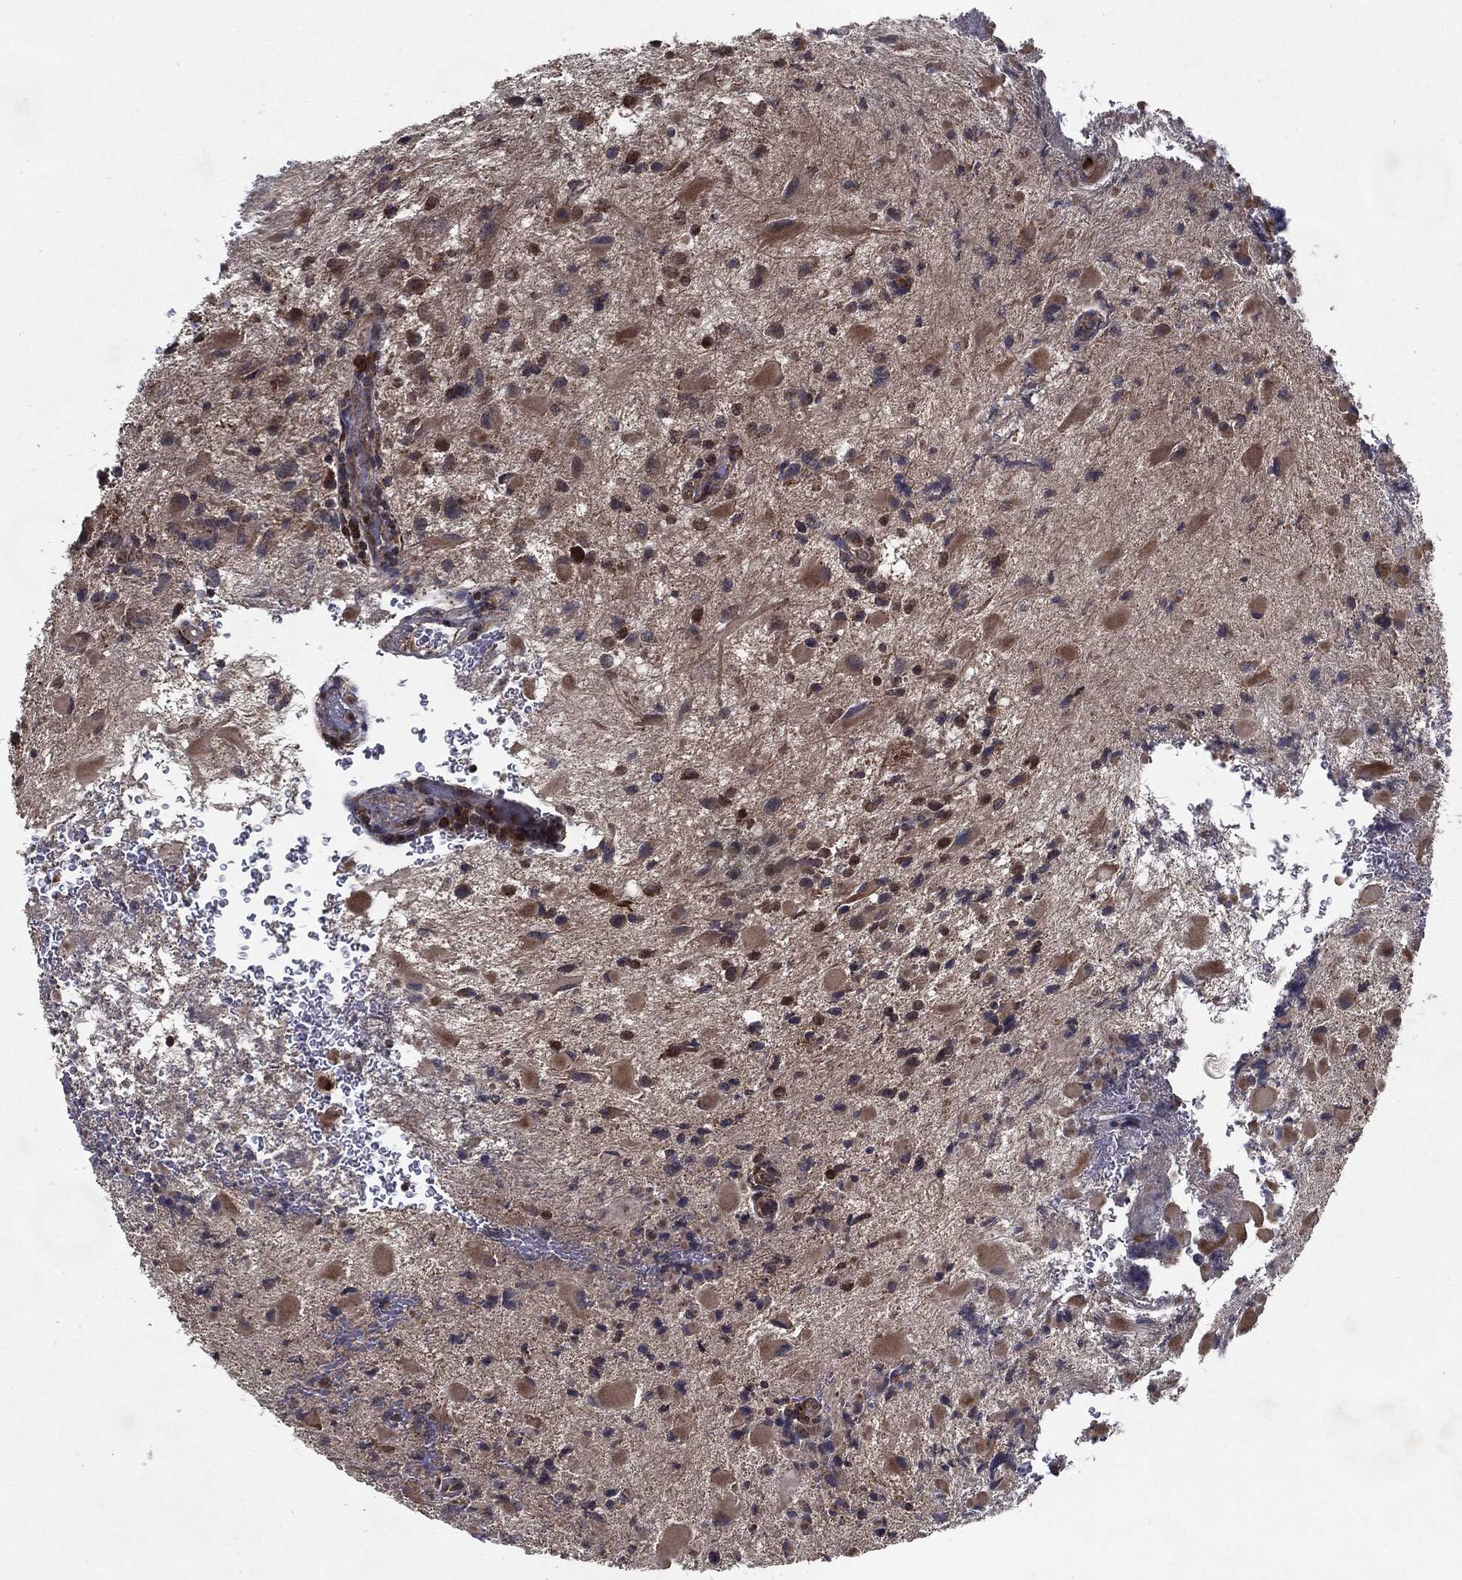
{"staining": {"intensity": "moderate", "quantity": "25%-75%", "location": "cytoplasmic/membranous"}, "tissue": "glioma", "cell_type": "Tumor cells", "image_type": "cancer", "snomed": [{"axis": "morphology", "description": "Glioma, malignant, Low grade"}, {"axis": "topography", "description": "Brain"}], "caption": "The photomicrograph shows staining of glioma, revealing moderate cytoplasmic/membranous protein expression (brown color) within tumor cells.", "gene": "HDAC5", "patient": {"sex": "female", "age": 32}}